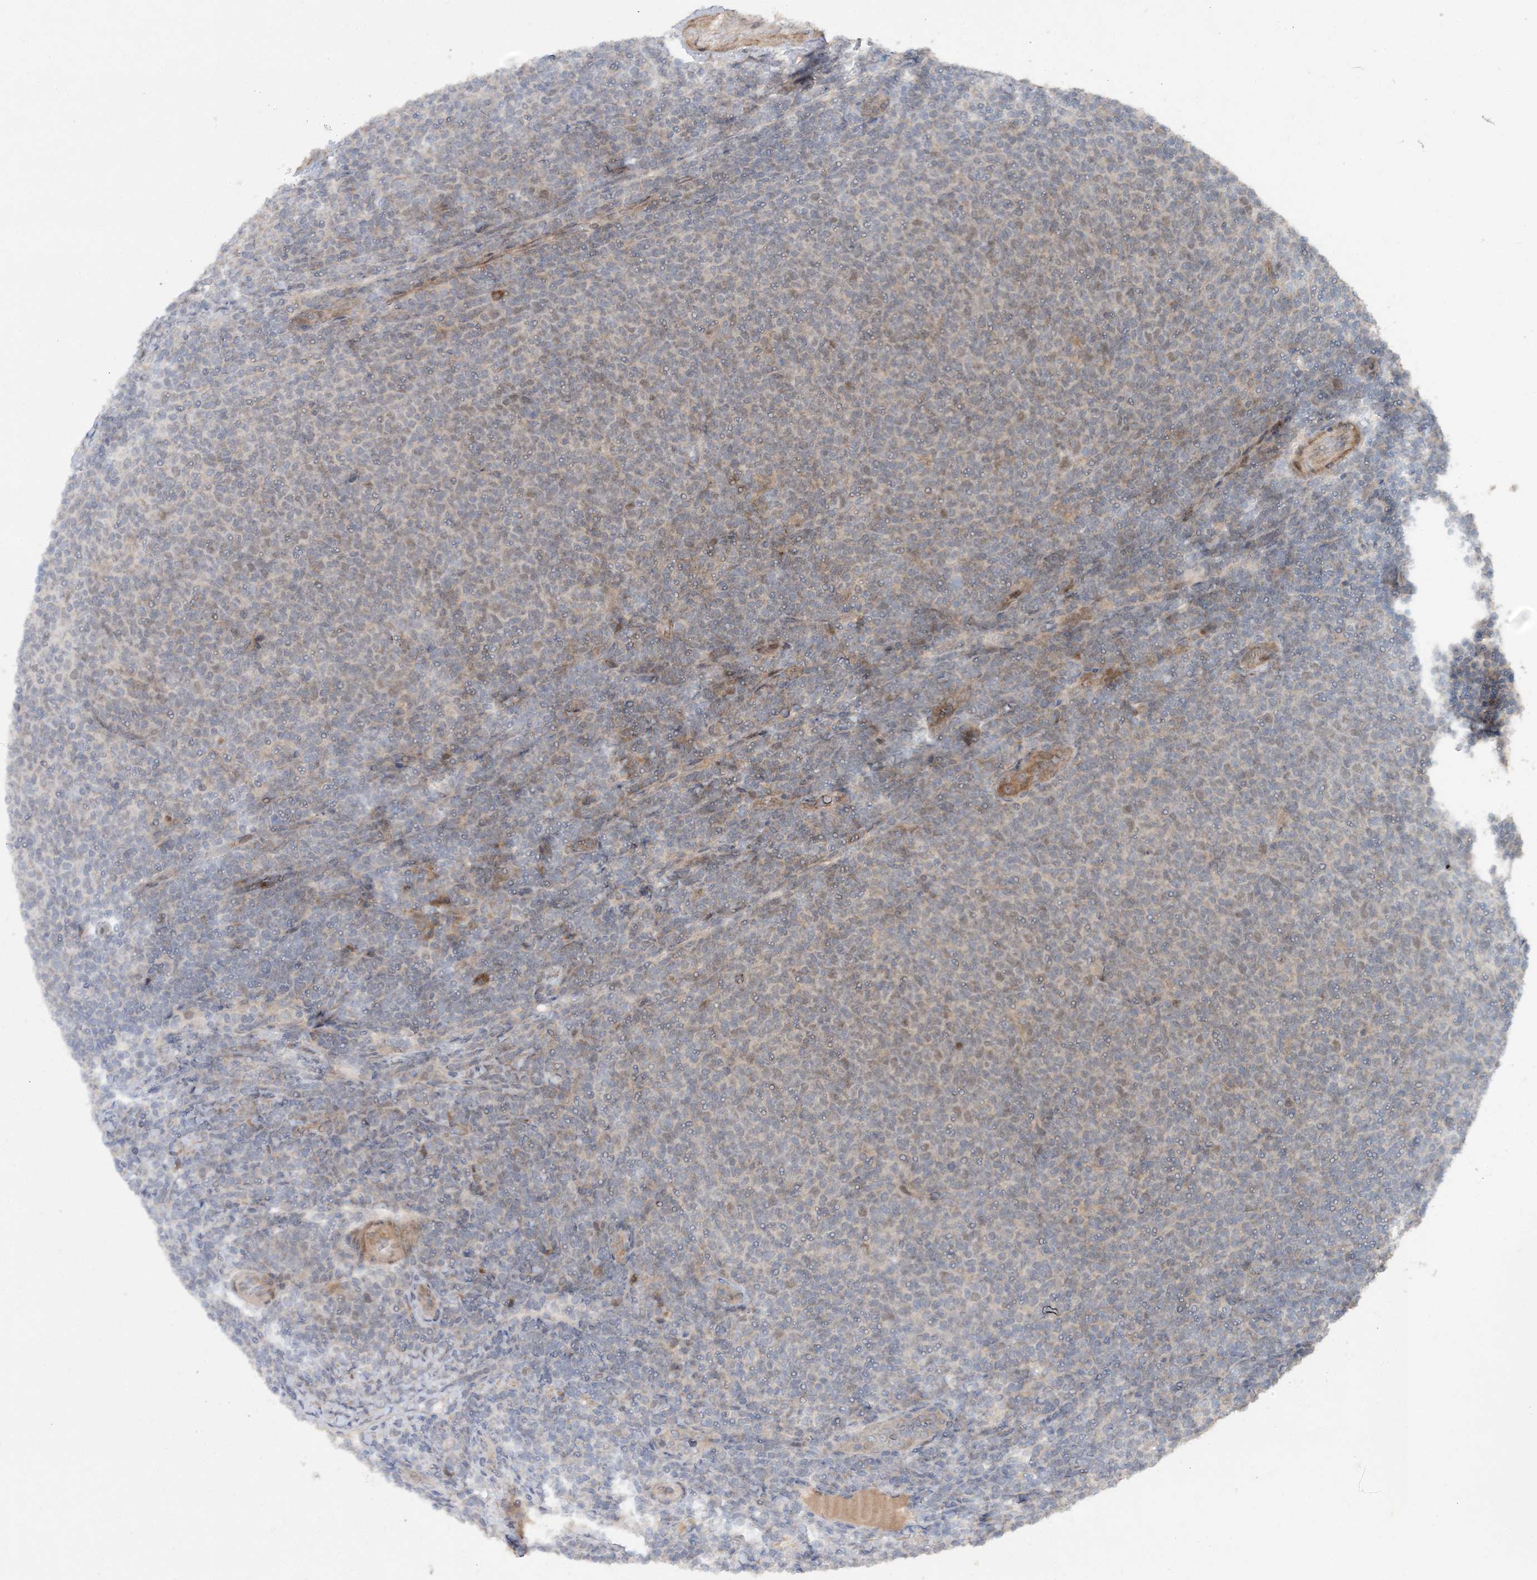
{"staining": {"intensity": "negative", "quantity": "none", "location": "none"}, "tissue": "lymphoma", "cell_type": "Tumor cells", "image_type": "cancer", "snomed": [{"axis": "morphology", "description": "Malignant lymphoma, non-Hodgkin's type, Low grade"}, {"axis": "topography", "description": "Lymph node"}], "caption": "The histopathology image shows no significant expression in tumor cells of low-grade malignant lymphoma, non-Hodgkin's type.", "gene": "UBR3", "patient": {"sex": "male", "age": 66}}